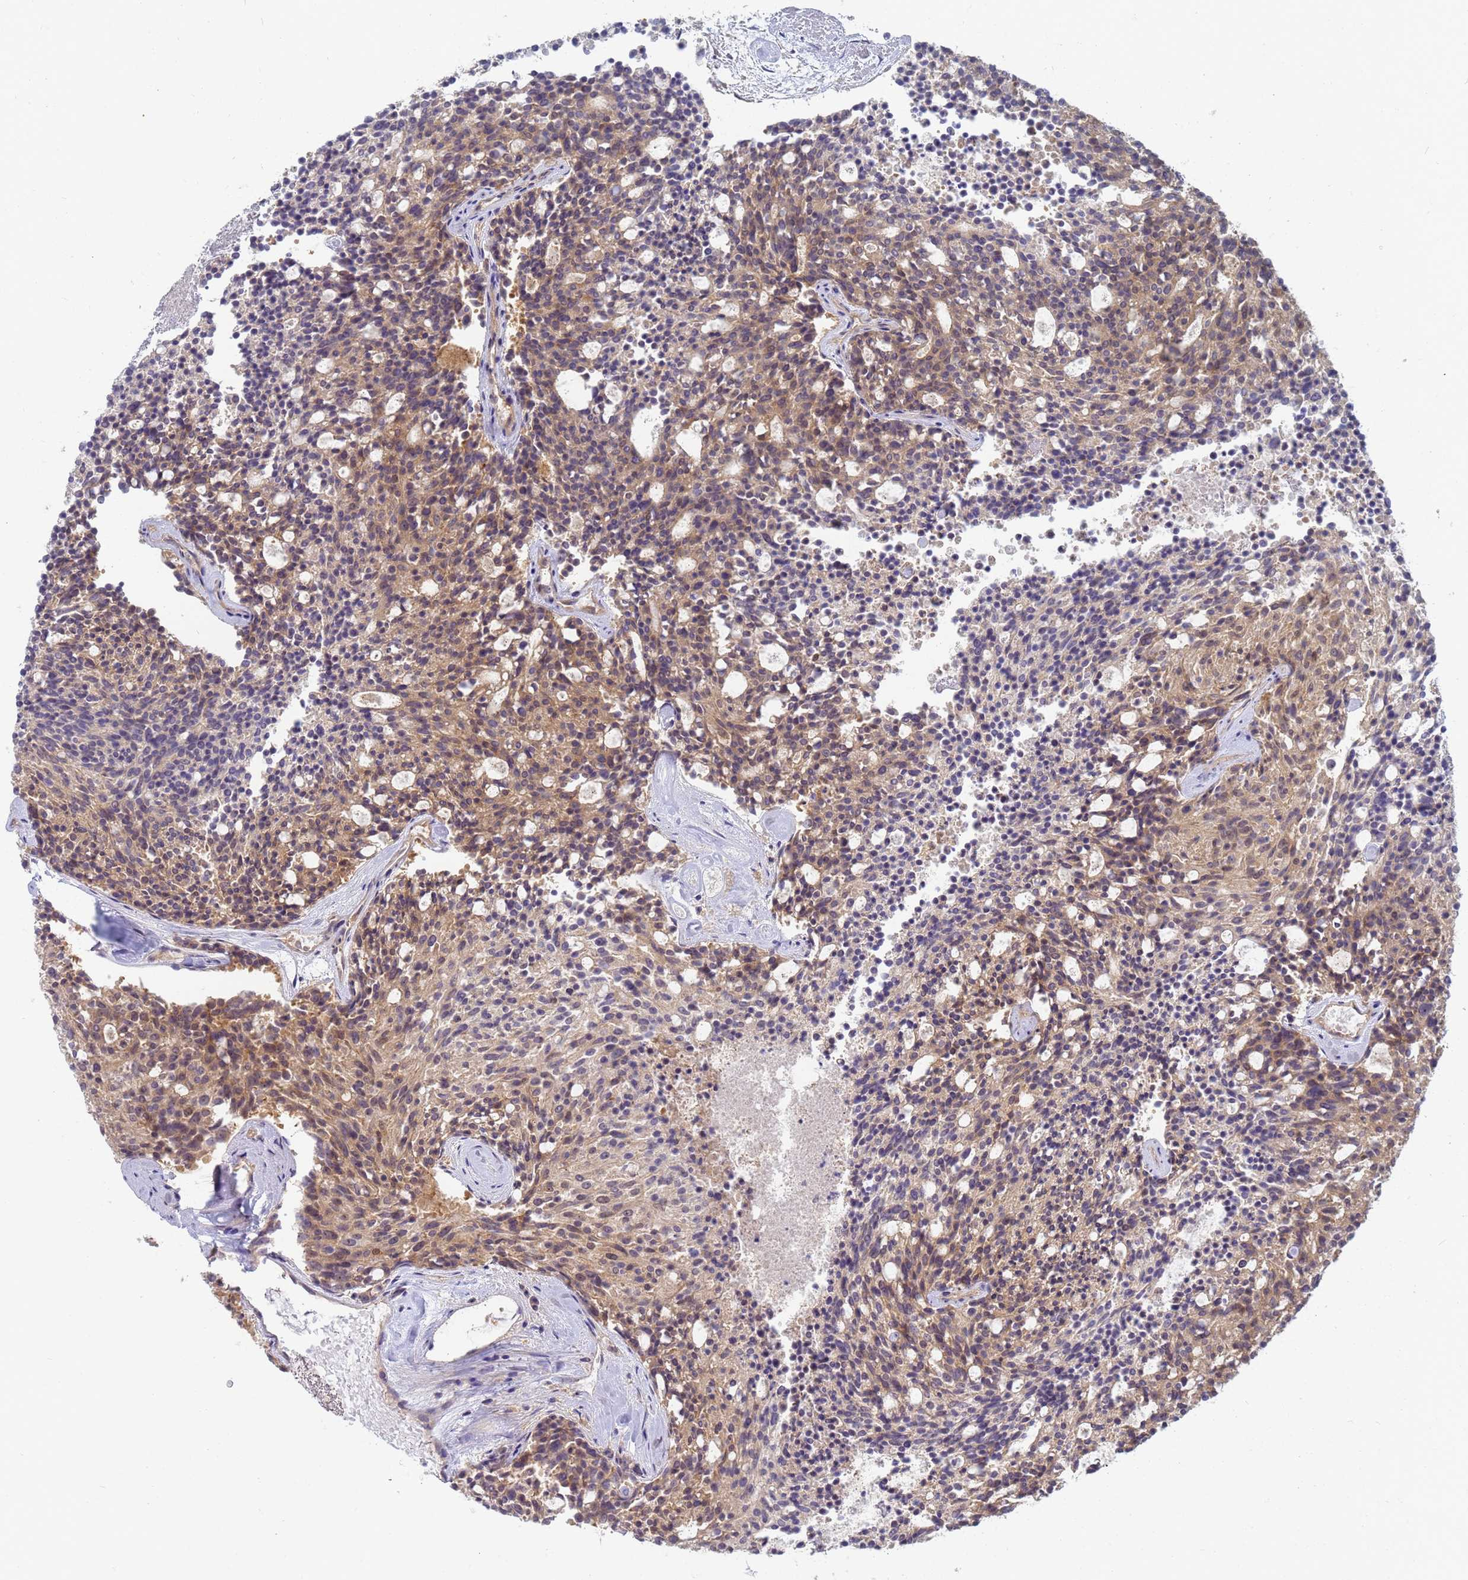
{"staining": {"intensity": "moderate", "quantity": "25%-75%", "location": "cytoplasmic/membranous,nuclear"}, "tissue": "carcinoid", "cell_type": "Tumor cells", "image_type": "cancer", "snomed": [{"axis": "morphology", "description": "Carcinoid, malignant, NOS"}, {"axis": "topography", "description": "Pancreas"}], "caption": "Brown immunohistochemical staining in malignant carcinoid demonstrates moderate cytoplasmic/membranous and nuclear positivity in approximately 25%-75% of tumor cells. (brown staining indicates protein expression, while blue staining denotes nuclei).", "gene": "SHARPIN", "patient": {"sex": "female", "age": 54}}